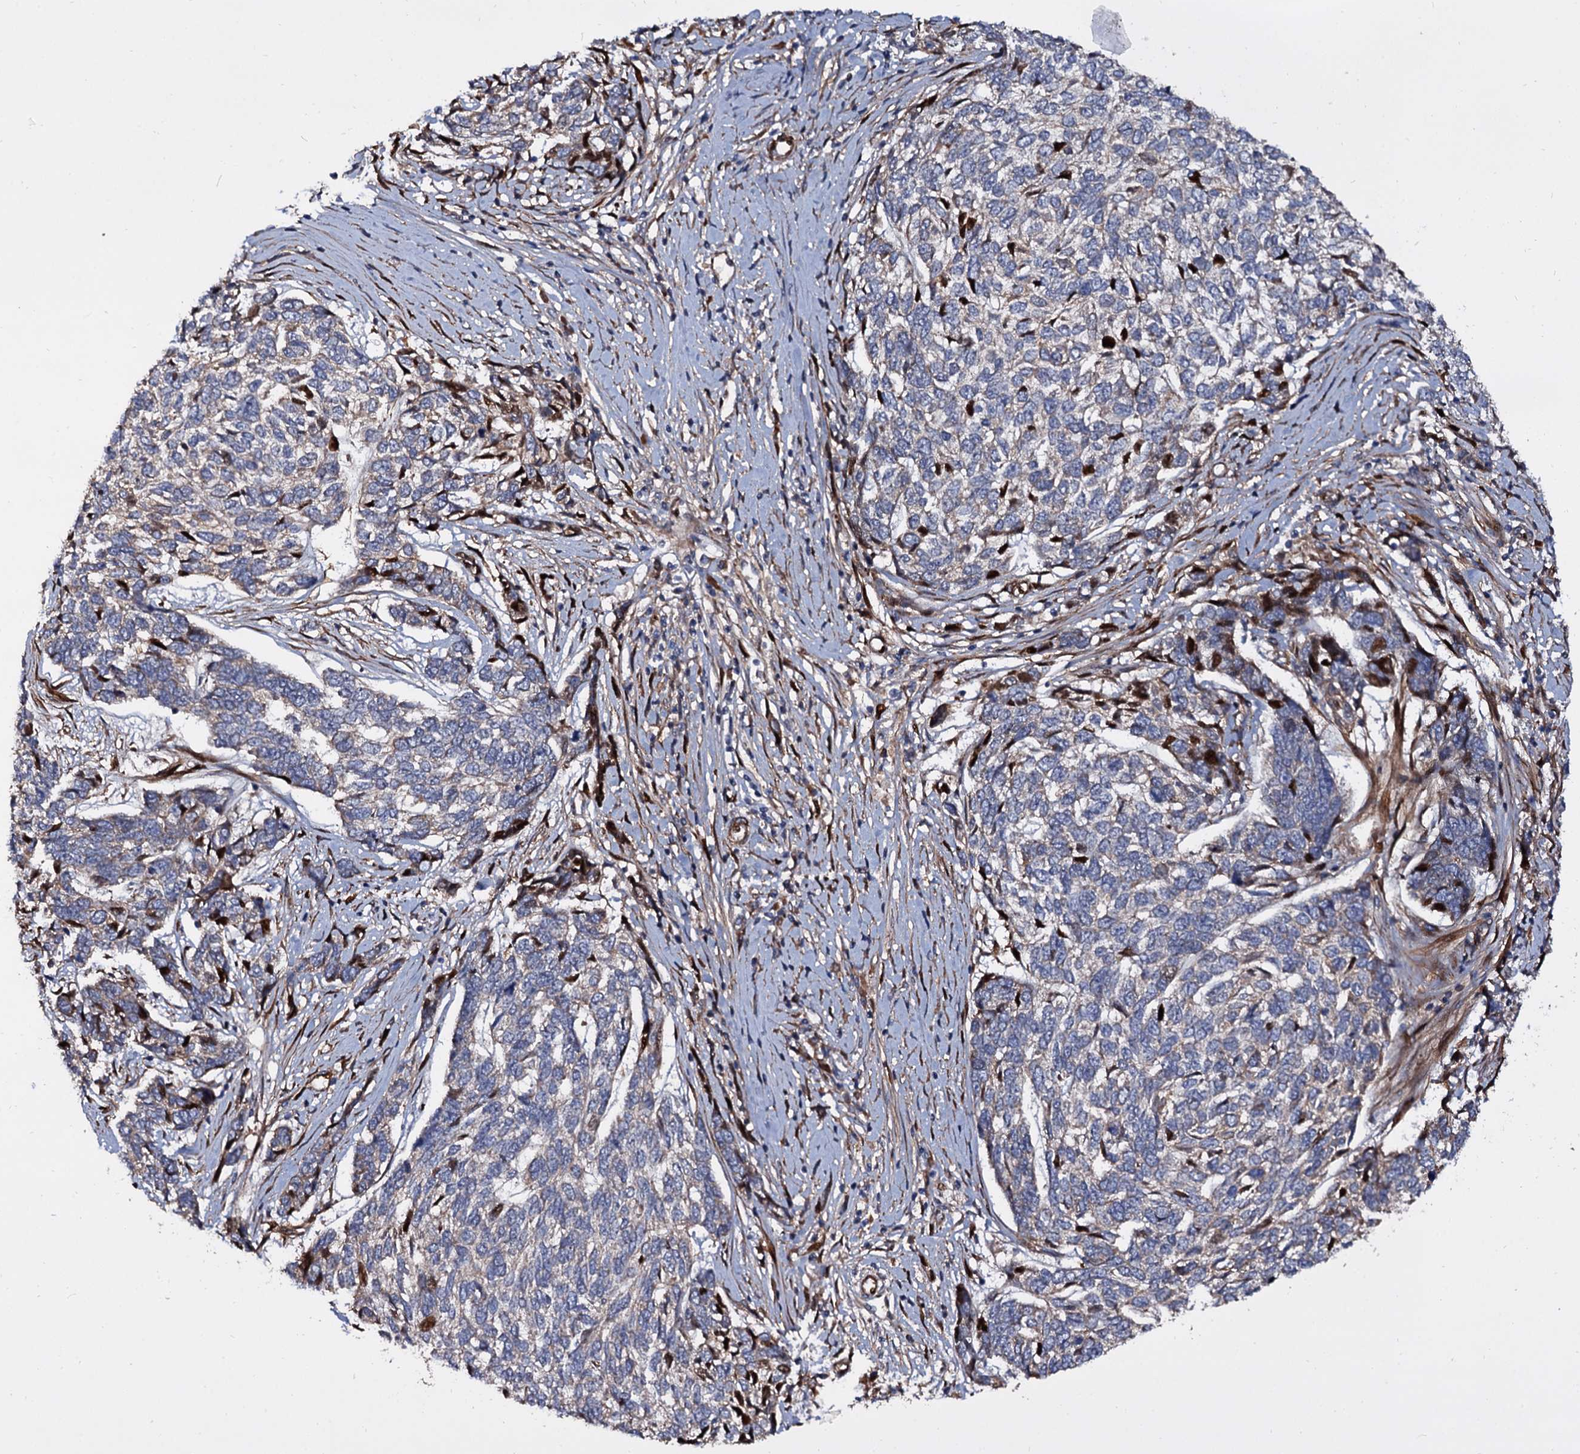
{"staining": {"intensity": "weak", "quantity": "<25%", "location": "cytoplasmic/membranous"}, "tissue": "skin cancer", "cell_type": "Tumor cells", "image_type": "cancer", "snomed": [{"axis": "morphology", "description": "Basal cell carcinoma"}, {"axis": "topography", "description": "Skin"}], "caption": "Human skin cancer stained for a protein using IHC exhibits no staining in tumor cells.", "gene": "ISM2", "patient": {"sex": "female", "age": 65}}